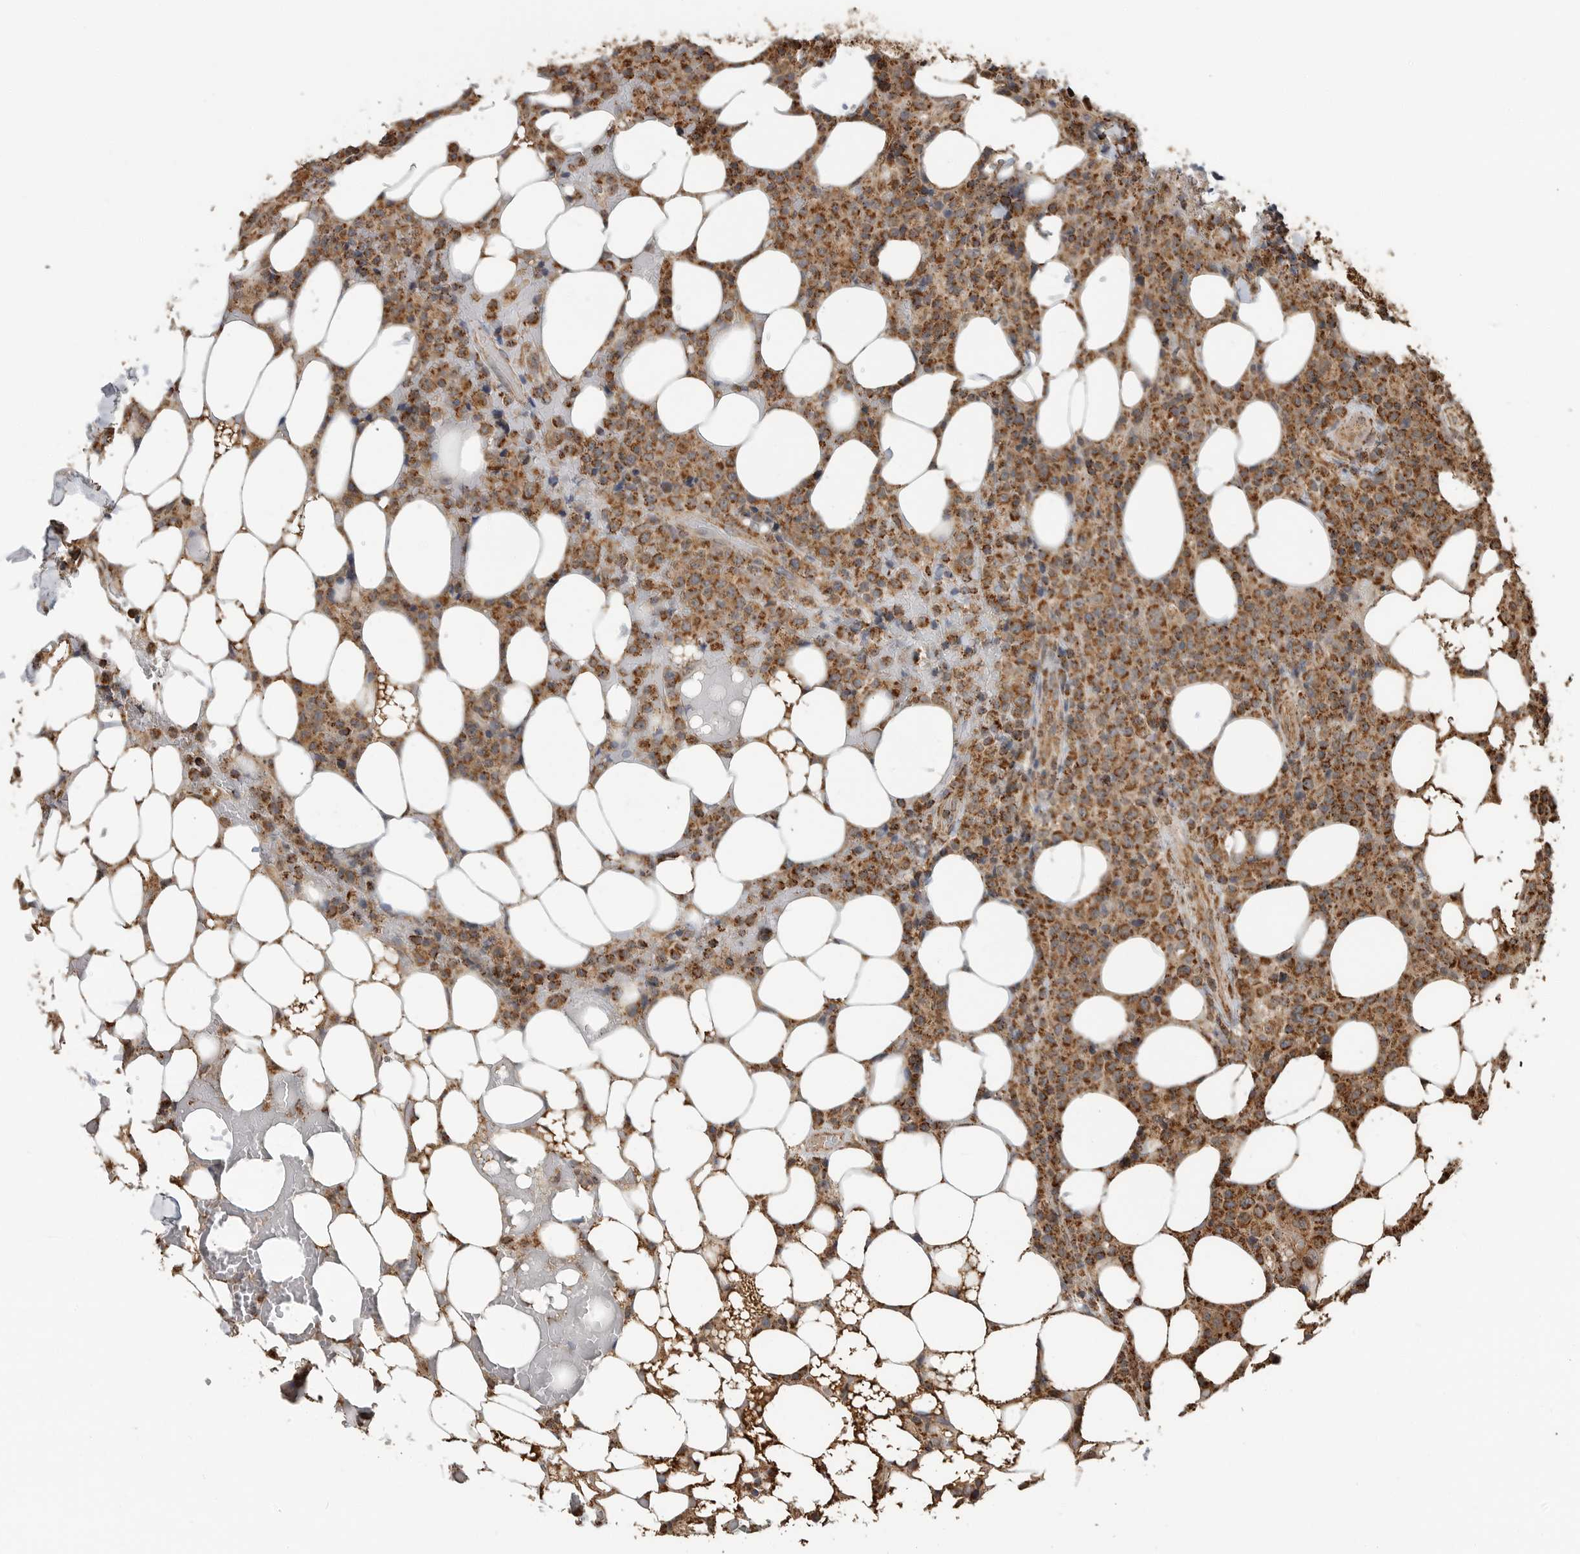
{"staining": {"intensity": "strong", "quantity": ">75%", "location": "cytoplasmic/membranous"}, "tissue": "lymphoma", "cell_type": "Tumor cells", "image_type": "cancer", "snomed": [{"axis": "morphology", "description": "Malignant lymphoma, non-Hodgkin's type, High grade"}, {"axis": "topography", "description": "Lymph node"}], "caption": "Strong cytoplasmic/membranous protein positivity is identified in about >75% of tumor cells in lymphoma. (Stains: DAB (3,3'-diaminobenzidine) in brown, nuclei in blue, Microscopy: brightfield microscopy at high magnification).", "gene": "GCNT2", "patient": {"sex": "male", "age": 13}}